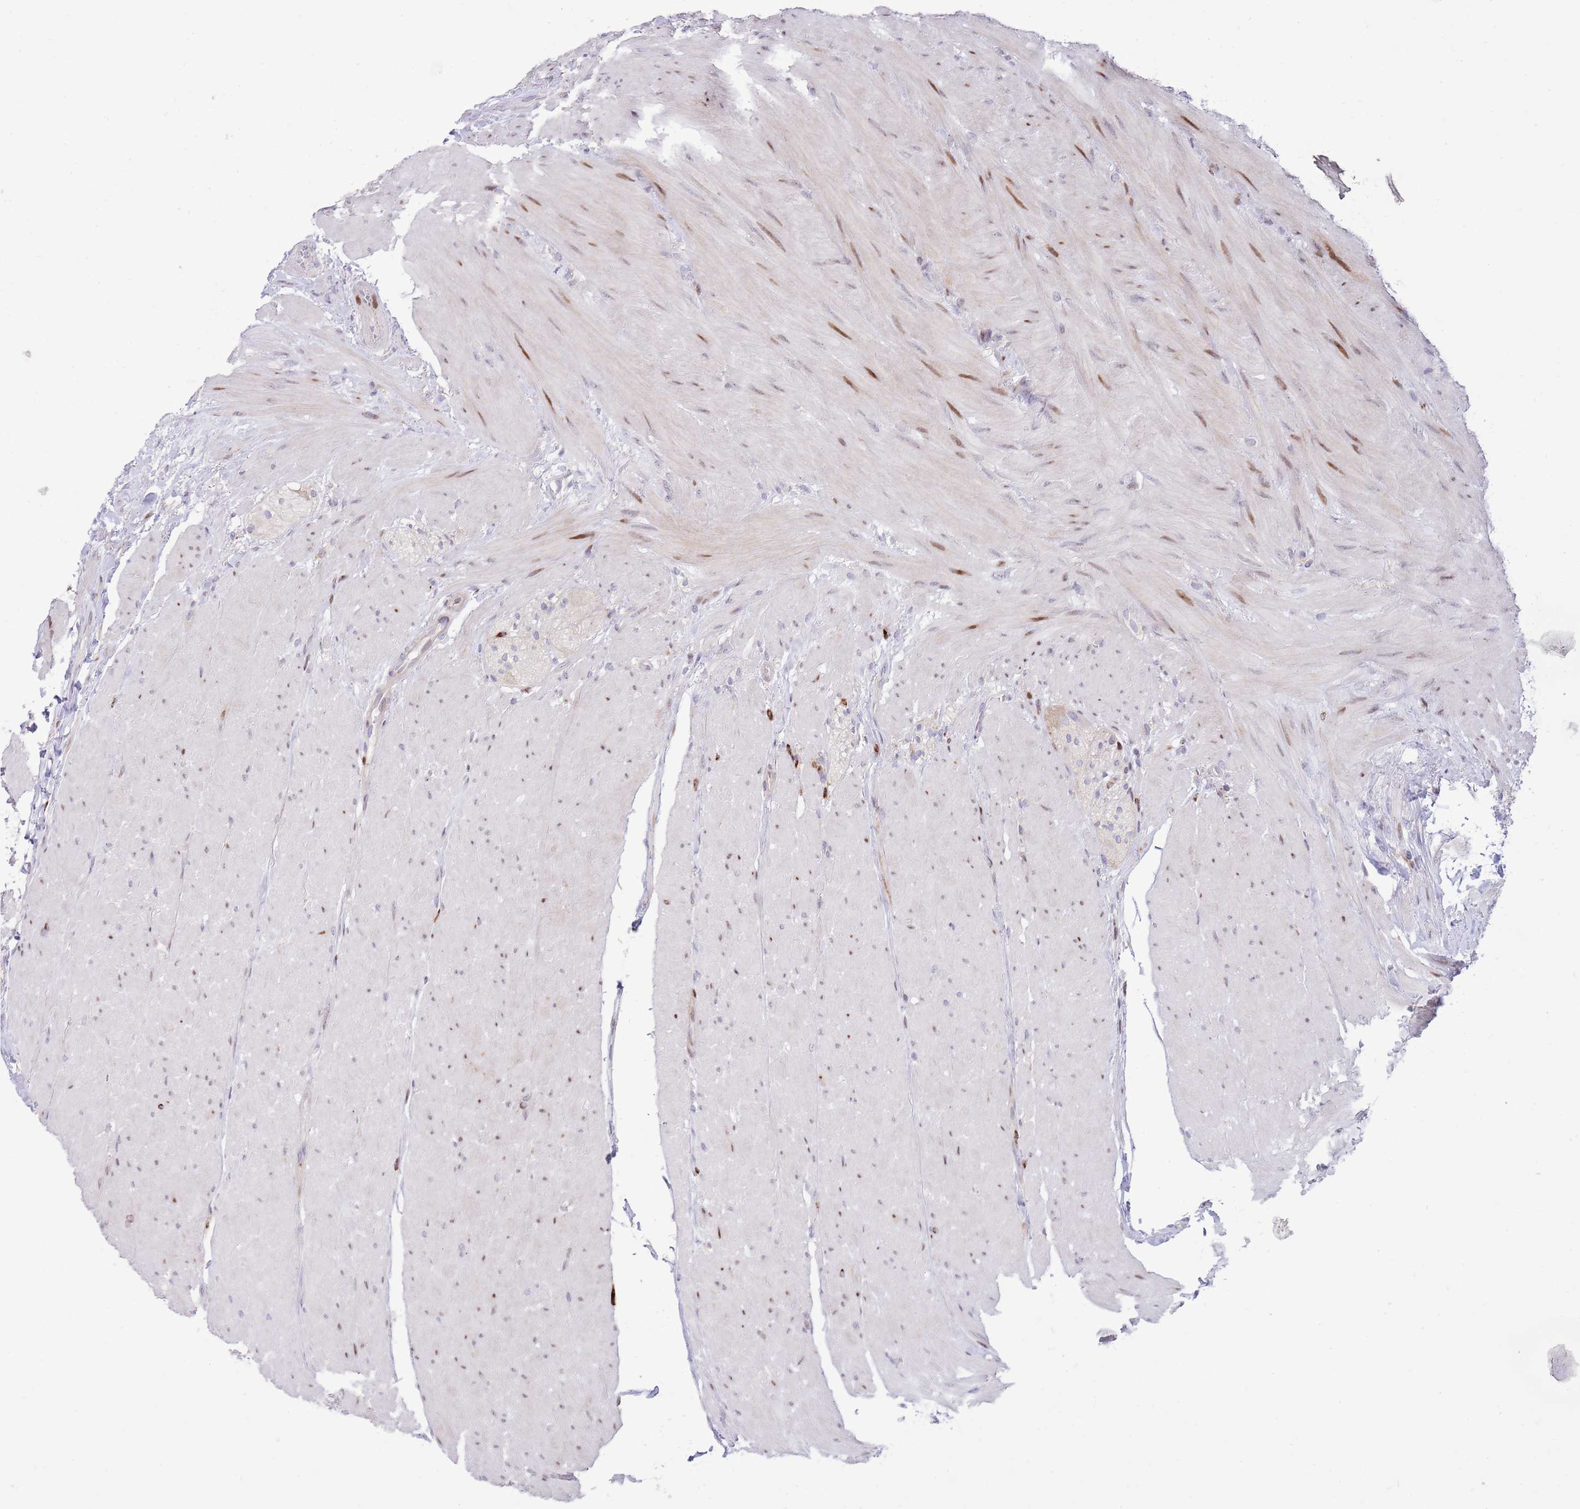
{"staining": {"intensity": "negative", "quantity": "none", "location": "none"}, "tissue": "colon", "cell_type": "Endothelial cells", "image_type": "normal", "snomed": [{"axis": "morphology", "description": "Normal tissue, NOS"}, {"axis": "topography", "description": "Colon"}], "caption": "Immunohistochemistry (IHC) image of normal colon: colon stained with DAB reveals no significant protein positivity in endothelial cells.", "gene": "ANO8", "patient": {"sex": "female", "age": 82}}